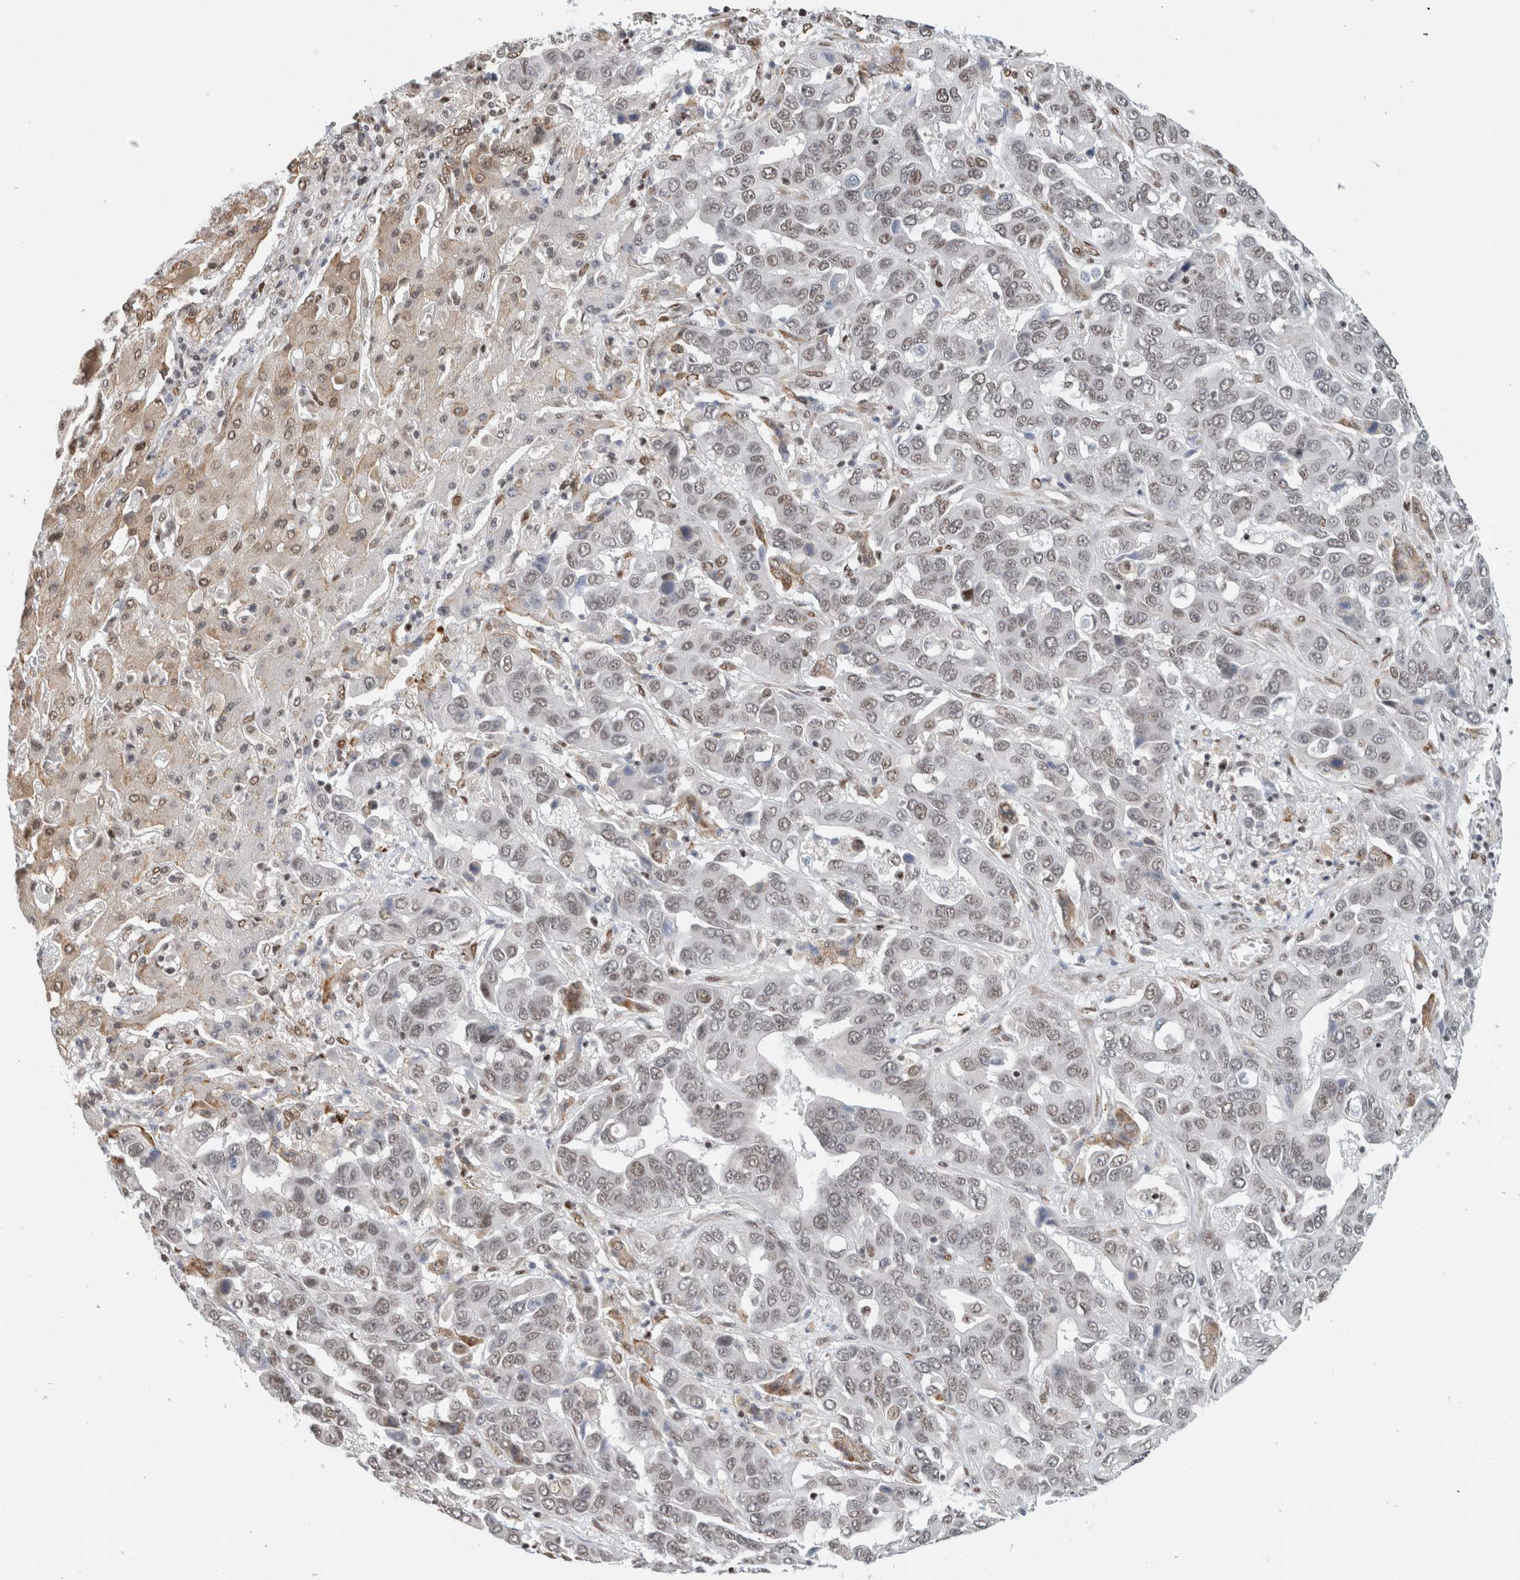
{"staining": {"intensity": "weak", "quantity": "<25%", "location": "nuclear"}, "tissue": "liver cancer", "cell_type": "Tumor cells", "image_type": "cancer", "snomed": [{"axis": "morphology", "description": "Cholangiocarcinoma"}, {"axis": "topography", "description": "Liver"}], "caption": "Immunohistochemistry (IHC) image of neoplastic tissue: liver cancer (cholangiocarcinoma) stained with DAB displays no significant protein staining in tumor cells. The staining was performed using DAB (3,3'-diaminobenzidine) to visualize the protein expression in brown, while the nuclei were stained in blue with hematoxylin (Magnification: 20x).", "gene": "HNRNPR", "patient": {"sex": "female", "age": 52}}